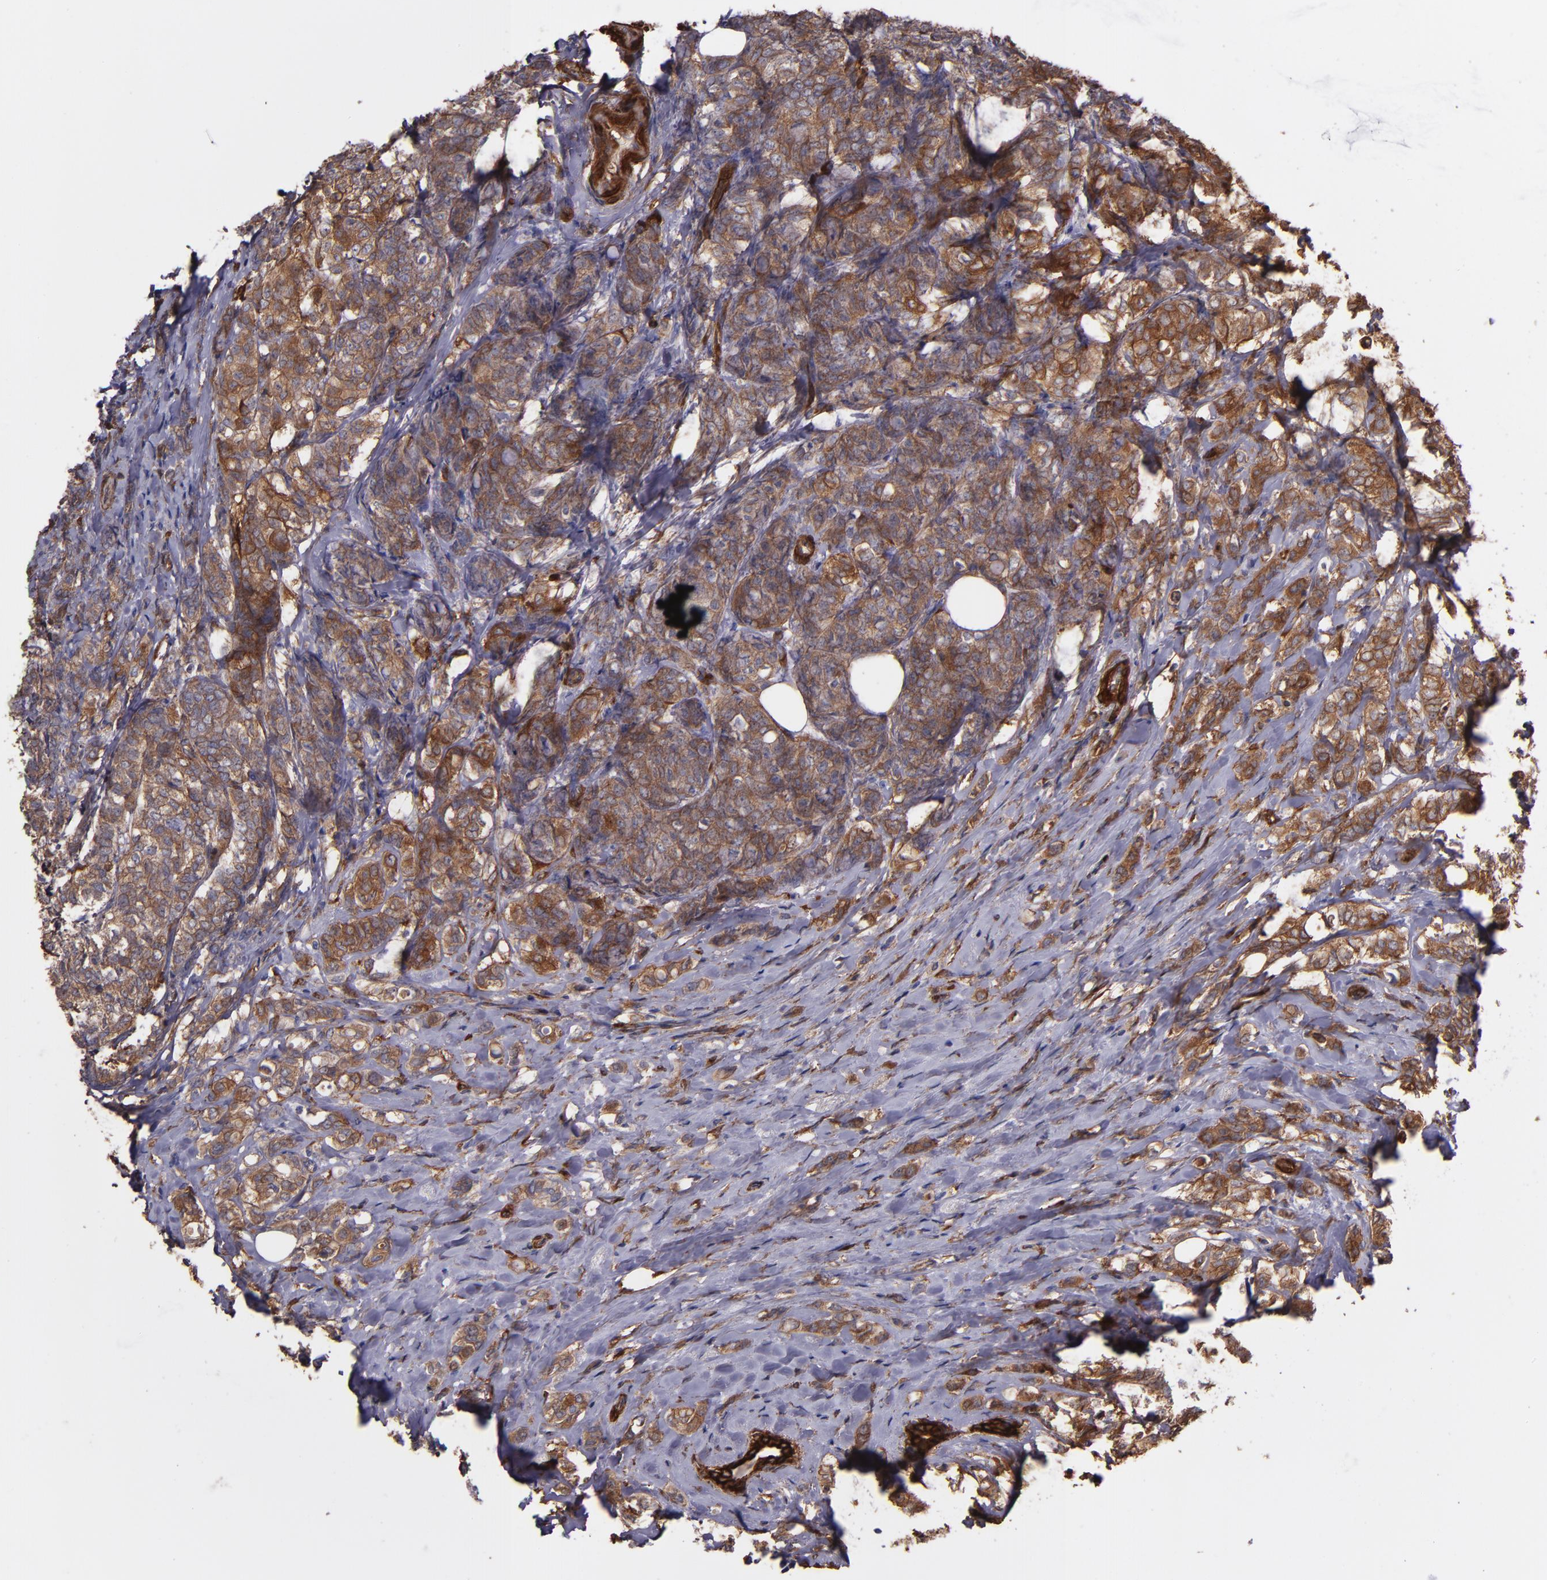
{"staining": {"intensity": "strong", "quantity": ">75%", "location": "cytoplasmic/membranous"}, "tissue": "breast cancer", "cell_type": "Tumor cells", "image_type": "cancer", "snomed": [{"axis": "morphology", "description": "Lobular carcinoma"}, {"axis": "topography", "description": "Breast"}], "caption": "Immunohistochemical staining of lobular carcinoma (breast) reveals high levels of strong cytoplasmic/membranous staining in approximately >75% of tumor cells.", "gene": "VCL", "patient": {"sex": "female", "age": 60}}